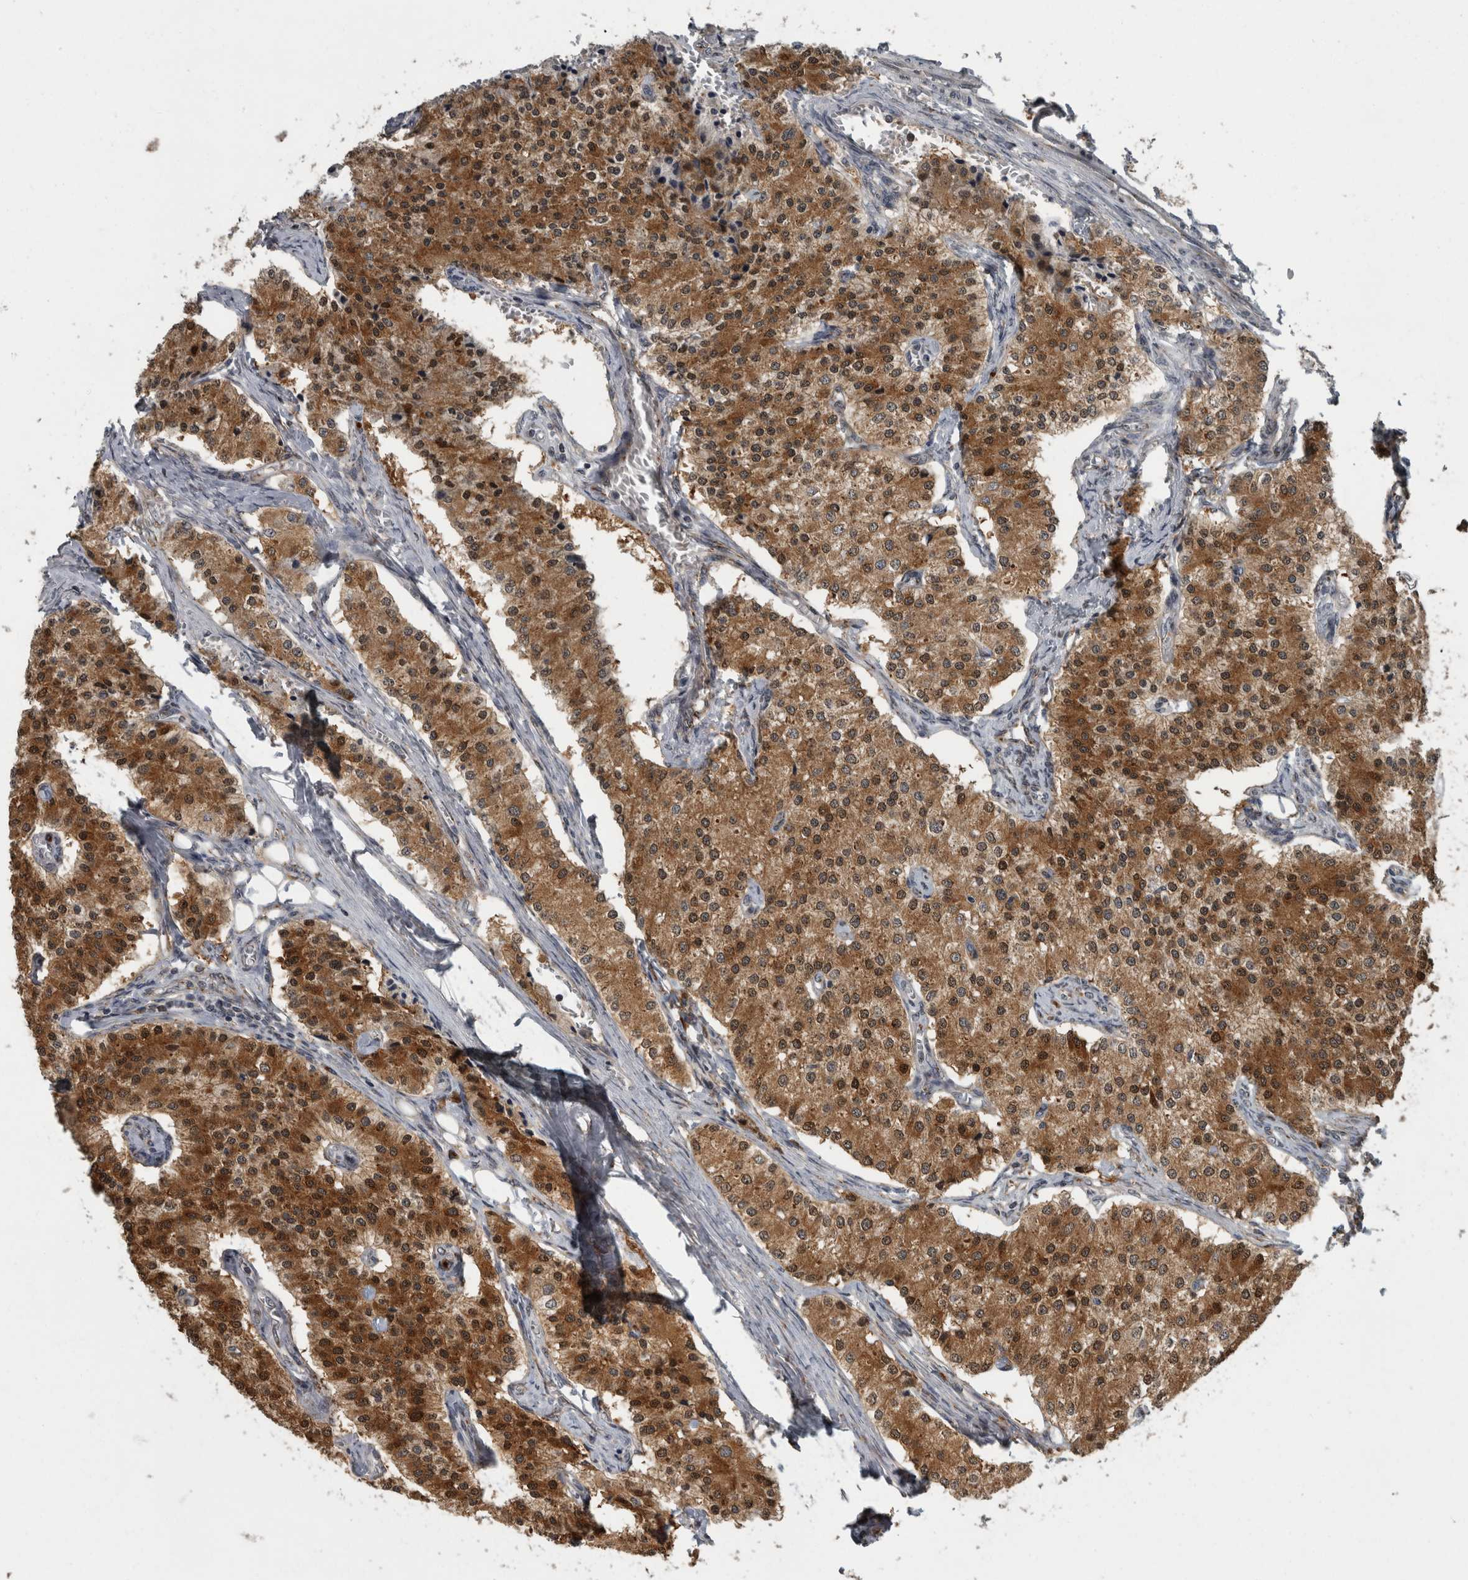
{"staining": {"intensity": "strong", "quantity": ">75%", "location": "cytoplasmic/membranous"}, "tissue": "carcinoid", "cell_type": "Tumor cells", "image_type": "cancer", "snomed": [{"axis": "morphology", "description": "Carcinoid, malignant, NOS"}, {"axis": "topography", "description": "Colon"}], "caption": "Human carcinoid stained for a protein (brown) reveals strong cytoplasmic/membranous positive staining in about >75% of tumor cells.", "gene": "LMAN2L", "patient": {"sex": "female", "age": 52}}